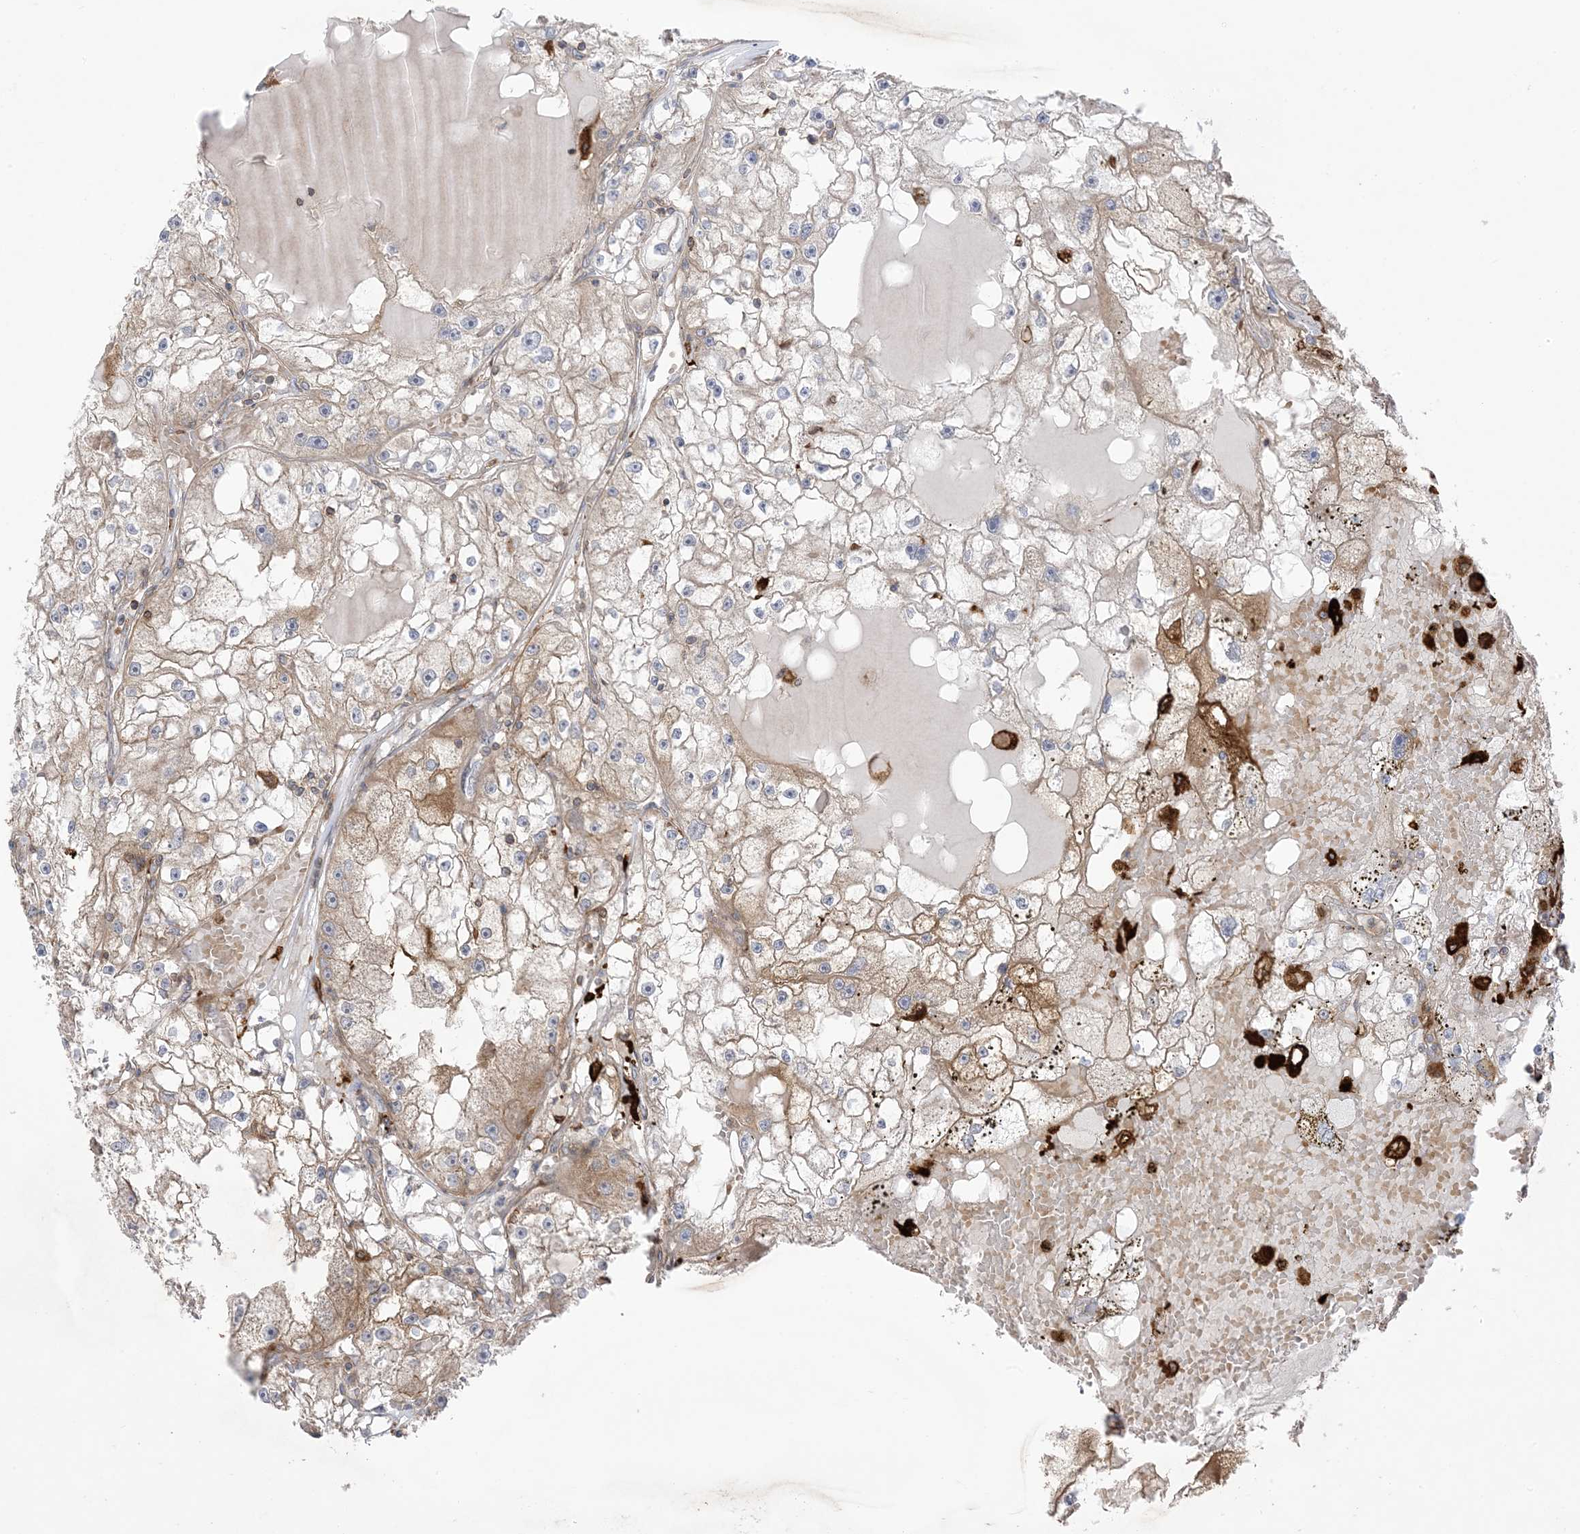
{"staining": {"intensity": "moderate", "quantity": "25%-75%", "location": "cytoplasmic/membranous"}, "tissue": "renal cancer", "cell_type": "Tumor cells", "image_type": "cancer", "snomed": [{"axis": "morphology", "description": "Adenocarcinoma, NOS"}, {"axis": "topography", "description": "Kidney"}], "caption": "Renal cancer (adenocarcinoma) stained with IHC demonstrates moderate cytoplasmic/membranous staining in approximately 25%-75% of tumor cells. (Brightfield microscopy of DAB IHC at high magnification).", "gene": "ICMT", "patient": {"sex": "male", "age": 56}}